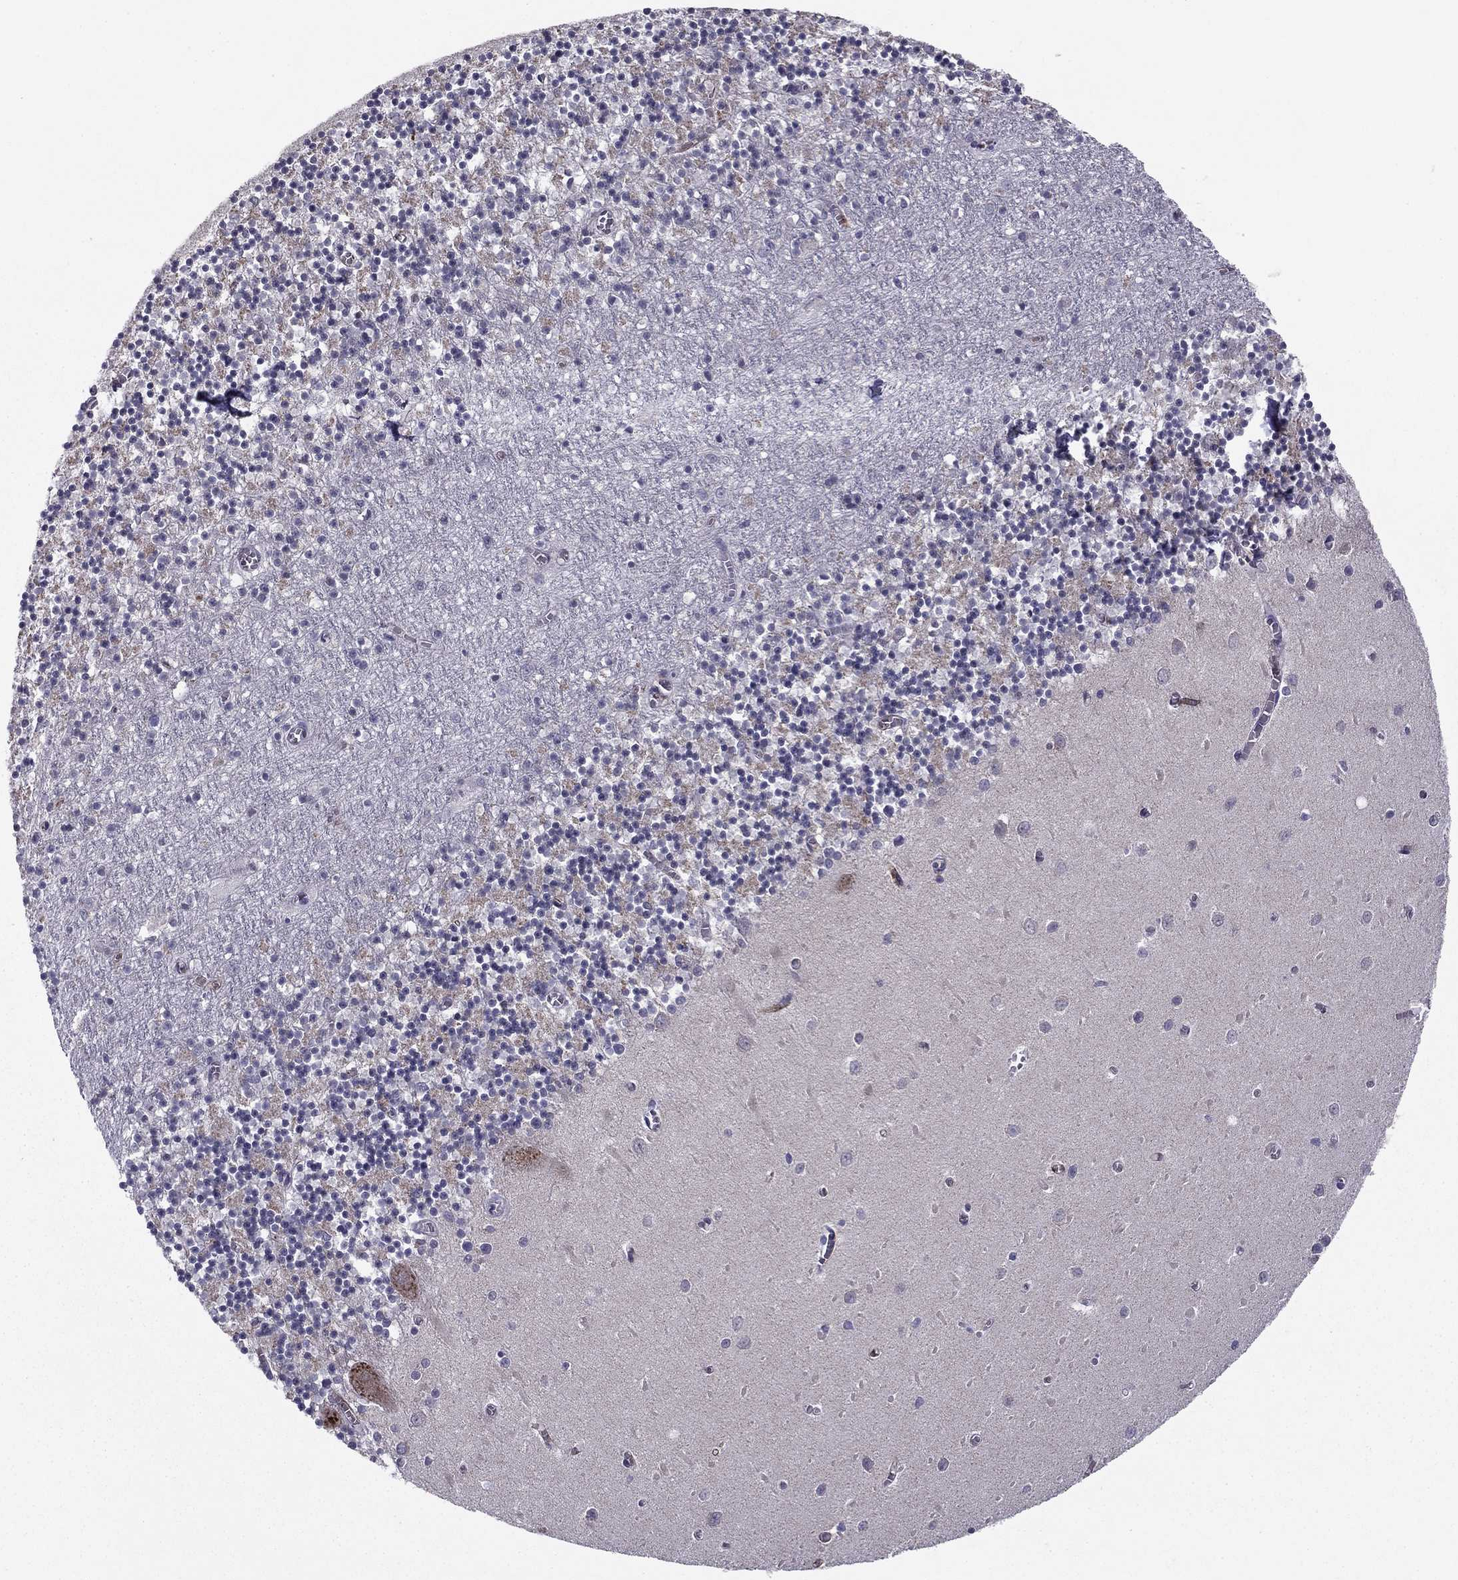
{"staining": {"intensity": "negative", "quantity": "none", "location": "none"}, "tissue": "cerebellum", "cell_type": "Cells in granular layer", "image_type": "normal", "snomed": [{"axis": "morphology", "description": "Normal tissue, NOS"}, {"axis": "topography", "description": "Cerebellum"}], "caption": "Cells in granular layer are negative for brown protein staining in unremarkable cerebellum. The staining is performed using DAB brown chromogen with nuclei counter-stained in using hematoxylin.", "gene": "ANKS4B", "patient": {"sex": "female", "age": 64}}